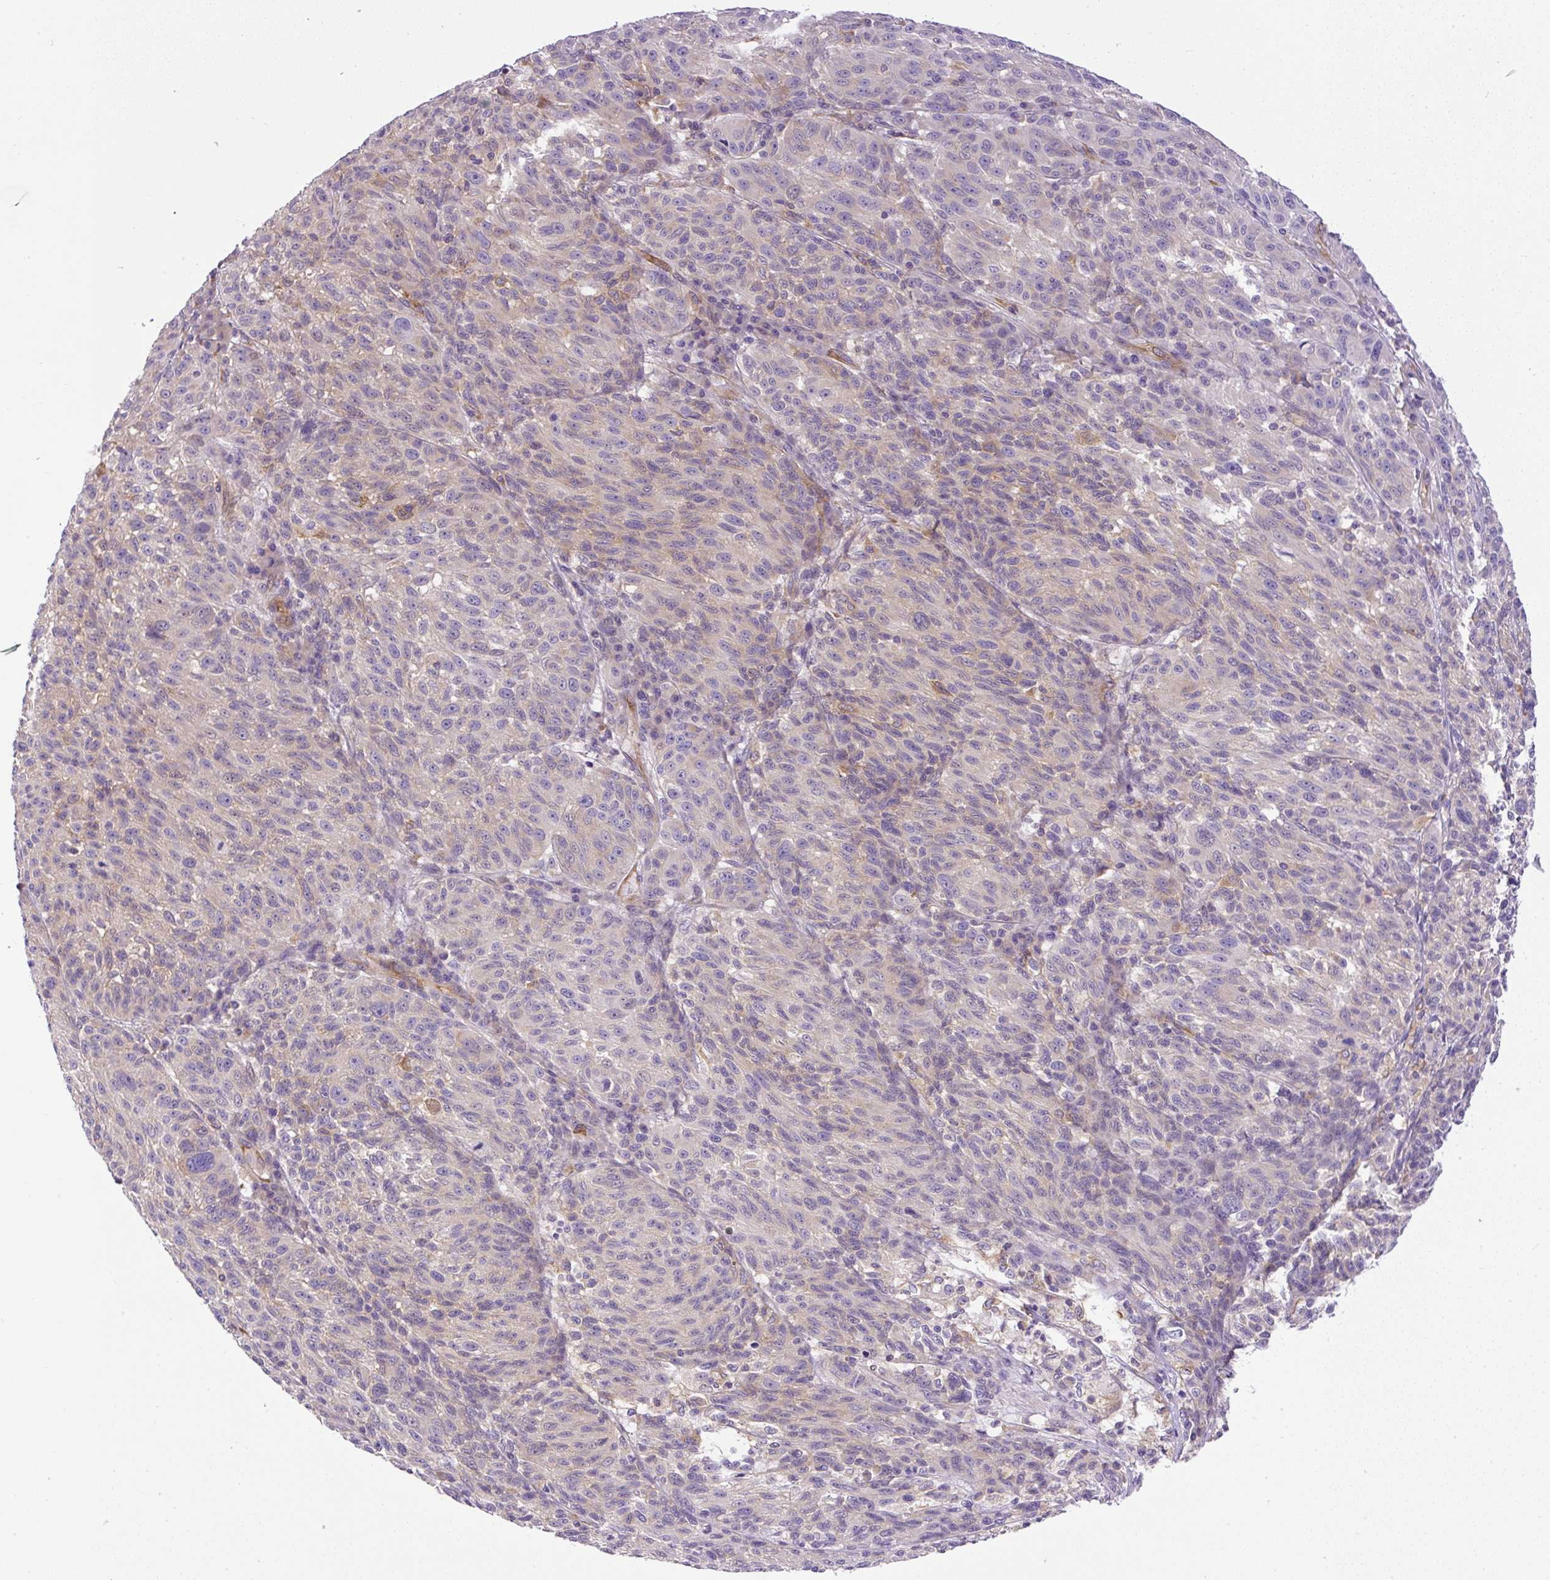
{"staining": {"intensity": "negative", "quantity": "none", "location": "none"}, "tissue": "melanoma", "cell_type": "Tumor cells", "image_type": "cancer", "snomed": [{"axis": "morphology", "description": "Malignant melanoma, NOS"}, {"axis": "topography", "description": "Skin"}], "caption": "High power microscopy histopathology image of an immunohistochemistry photomicrograph of malignant melanoma, revealing no significant positivity in tumor cells. (DAB (3,3'-diaminobenzidine) immunohistochemistry, high magnification).", "gene": "MAP1S", "patient": {"sex": "male", "age": 53}}